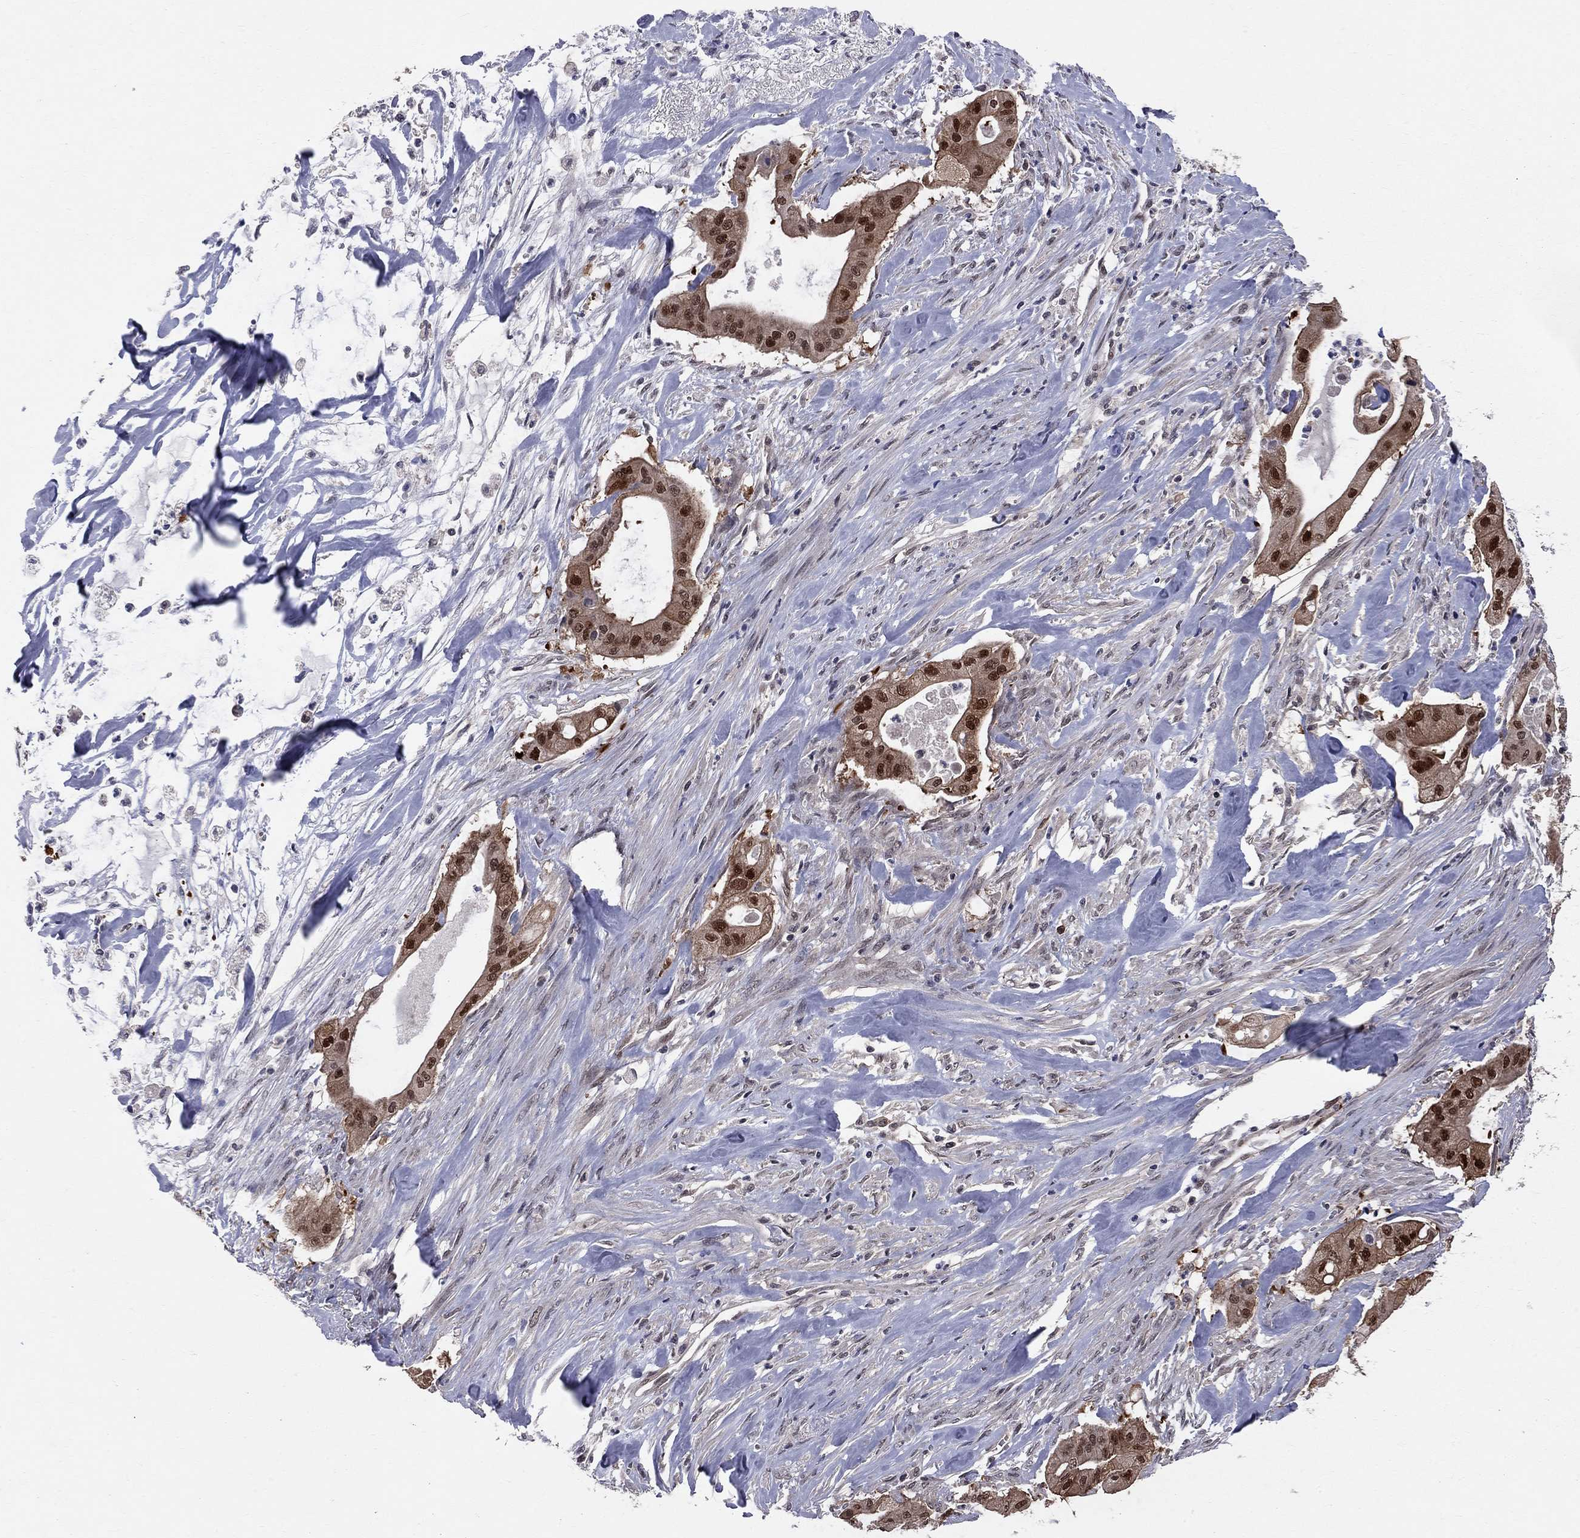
{"staining": {"intensity": "strong", "quantity": ">75%", "location": "nuclear"}, "tissue": "pancreatic cancer", "cell_type": "Tumor cells", "image_type": "cancer", "snomed": [{"axis": "morphology", "description": "Normal tissue, NOS"}, {"axis": "morphology", "description": "Inflammation, NOS"}, {"axis": "morphology", "description": "Adenocarcinoma, NOS"}, {"axis": "topography", "description": "Pancreas"}], "caption": "Immunohistochemical staining of pancreatic adenocarcinoma demonstrates high levels of strong nuclear staining in about >75% of tumor cells.", "gene": "SAP30L", "patient": {"sex": "male", "age": 57}}